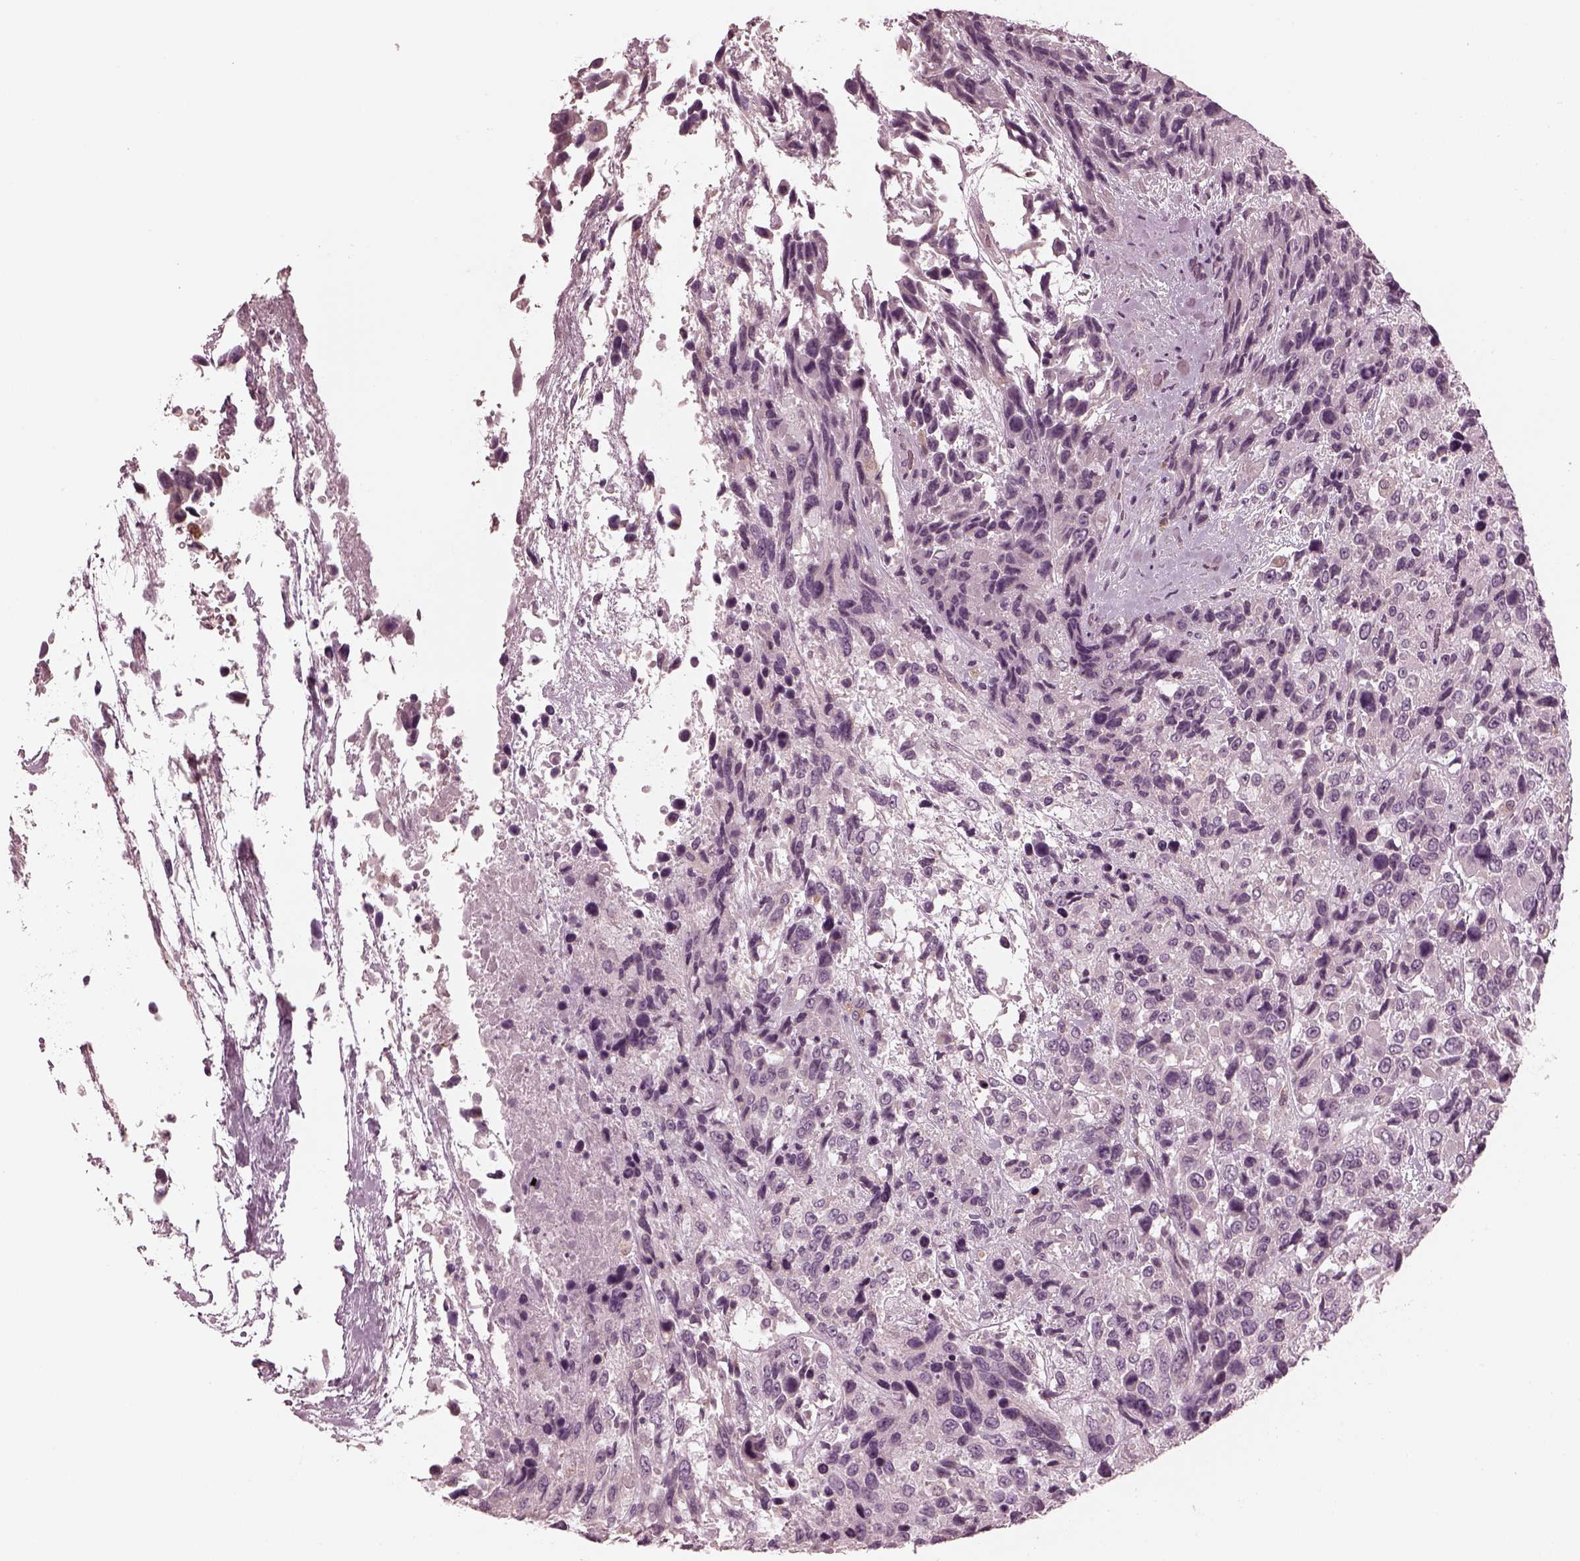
{"staining": {"intensity": "negative", "quantity": "none", "location": "none"}, "tissue": "urothelial cancer", "cell_type": "Tumor cells", "image_type": "cancer", "snomed": [{"axis": "morphology", "description": "Urothelial carcinoma, High grade"}, {"axis": "topography", "description": "Urinary bladder"}], "caption": "This histopathology image is of urothelial cancer stained with immunohistochemistry to label a protein in brown with the nuclei are counter-stained blue. There is no staining in tumor cells. The staining is performed using DAB brown chromogen with nuclei counter-stained in using hematoxylin.", "gene": "KIF6", "patient": {"sex": "female", "age": 70}}